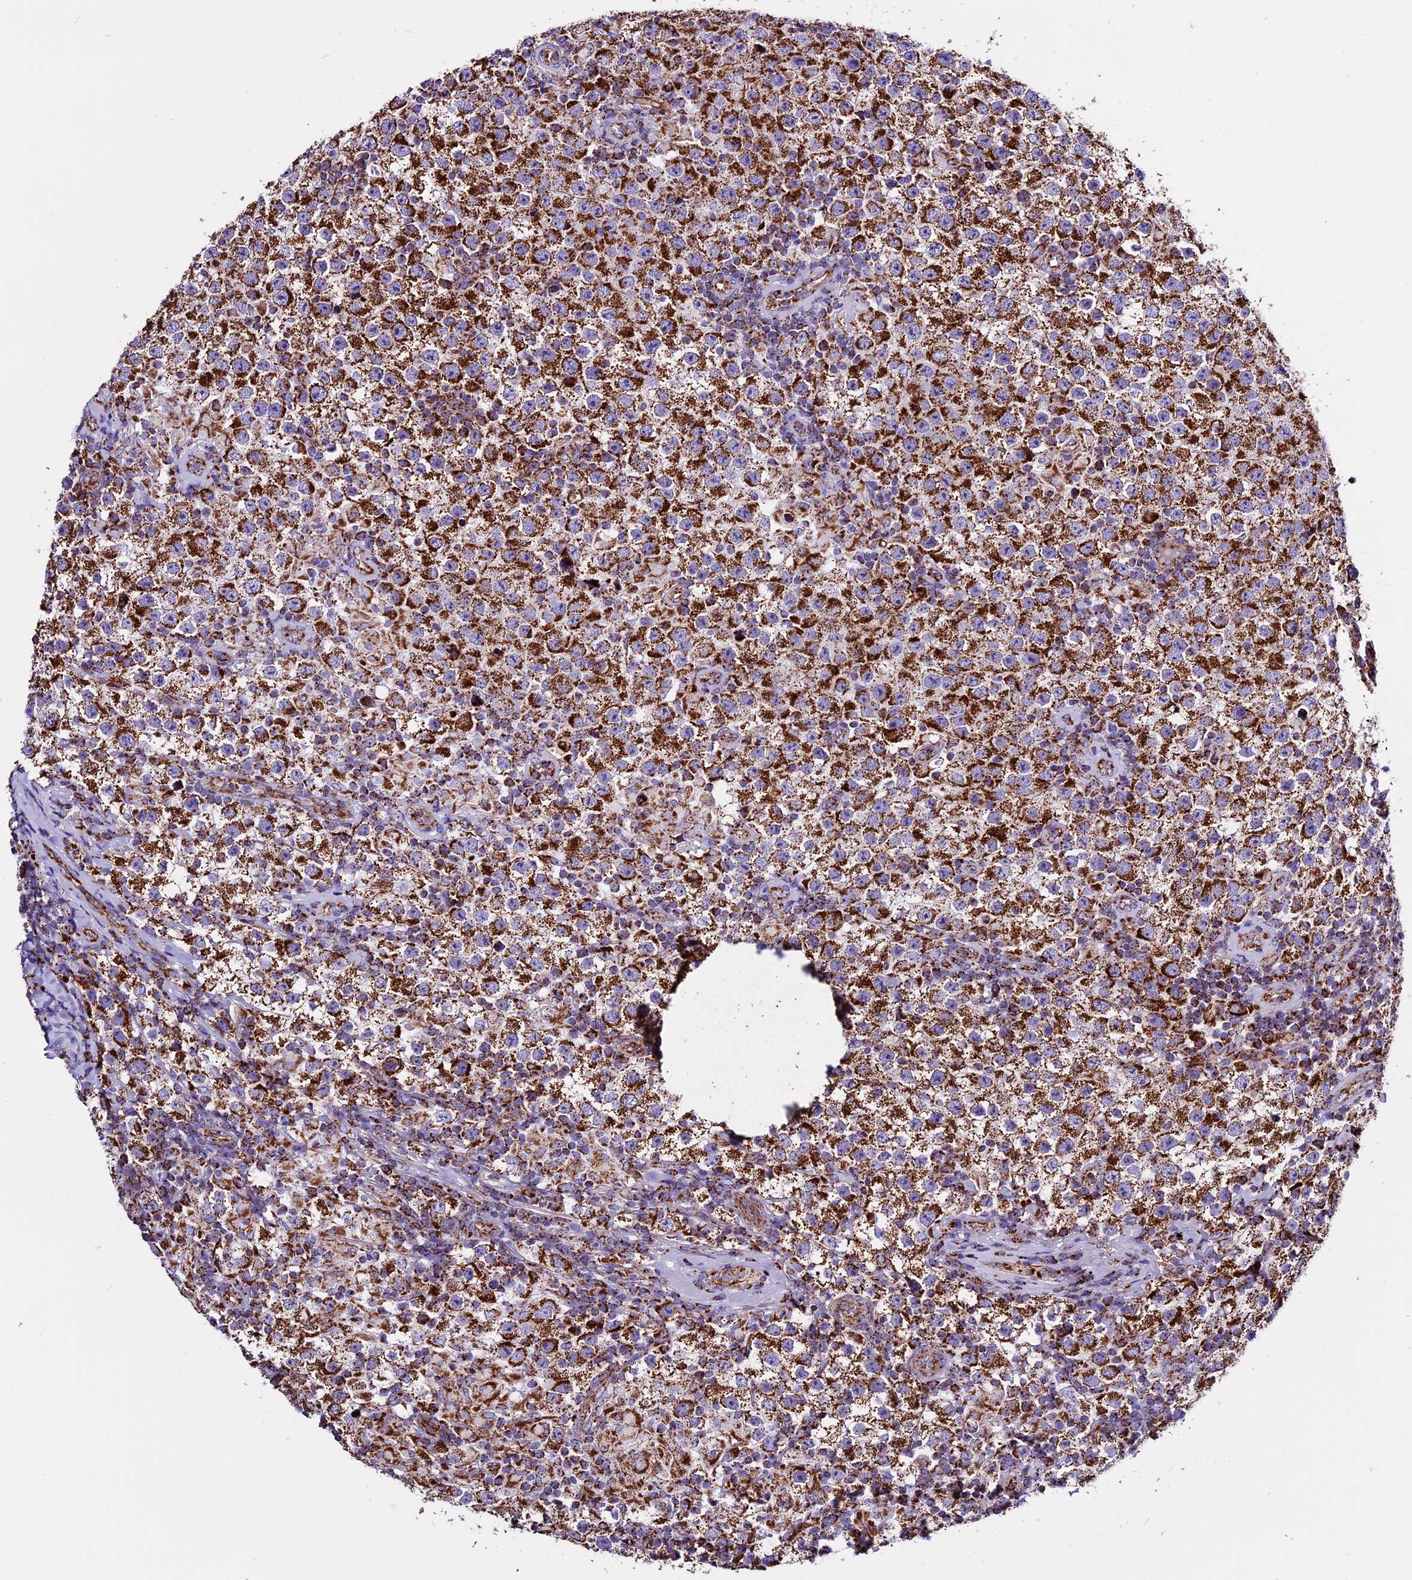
{"staining": {"intensity": "strong", "quantity": ">75%", "location": "cytoplasmic/membranous"}, "tissue": "testis cancer", "cell_type": "Tumor cells", "image_type": "cancer", "snomed": [{"axis": "morphology", "description": "Normal tissue, NOS"}, {"axis": "morphology", "description": "Urothelial carcinoma, High grade"}, {"axis": "morphology", "description": "Seminoma, NOS"}, {"axis": "morphology", "description": "Carcinoma, Embryonal, NOS"}, {"axis": "topography", "description": "Urinary bladder"}, {"axis": "topography", "description": "Testis"}], "caption": "IHC histopathology image of human testis cancer stained for a protein (brown), which reveals high levels of strong cytoplasmic/membranous expression in approximately >75% of tumor cells.", "gene": "CX3CL1", "patient": {"sex": "male", "age": 41}}